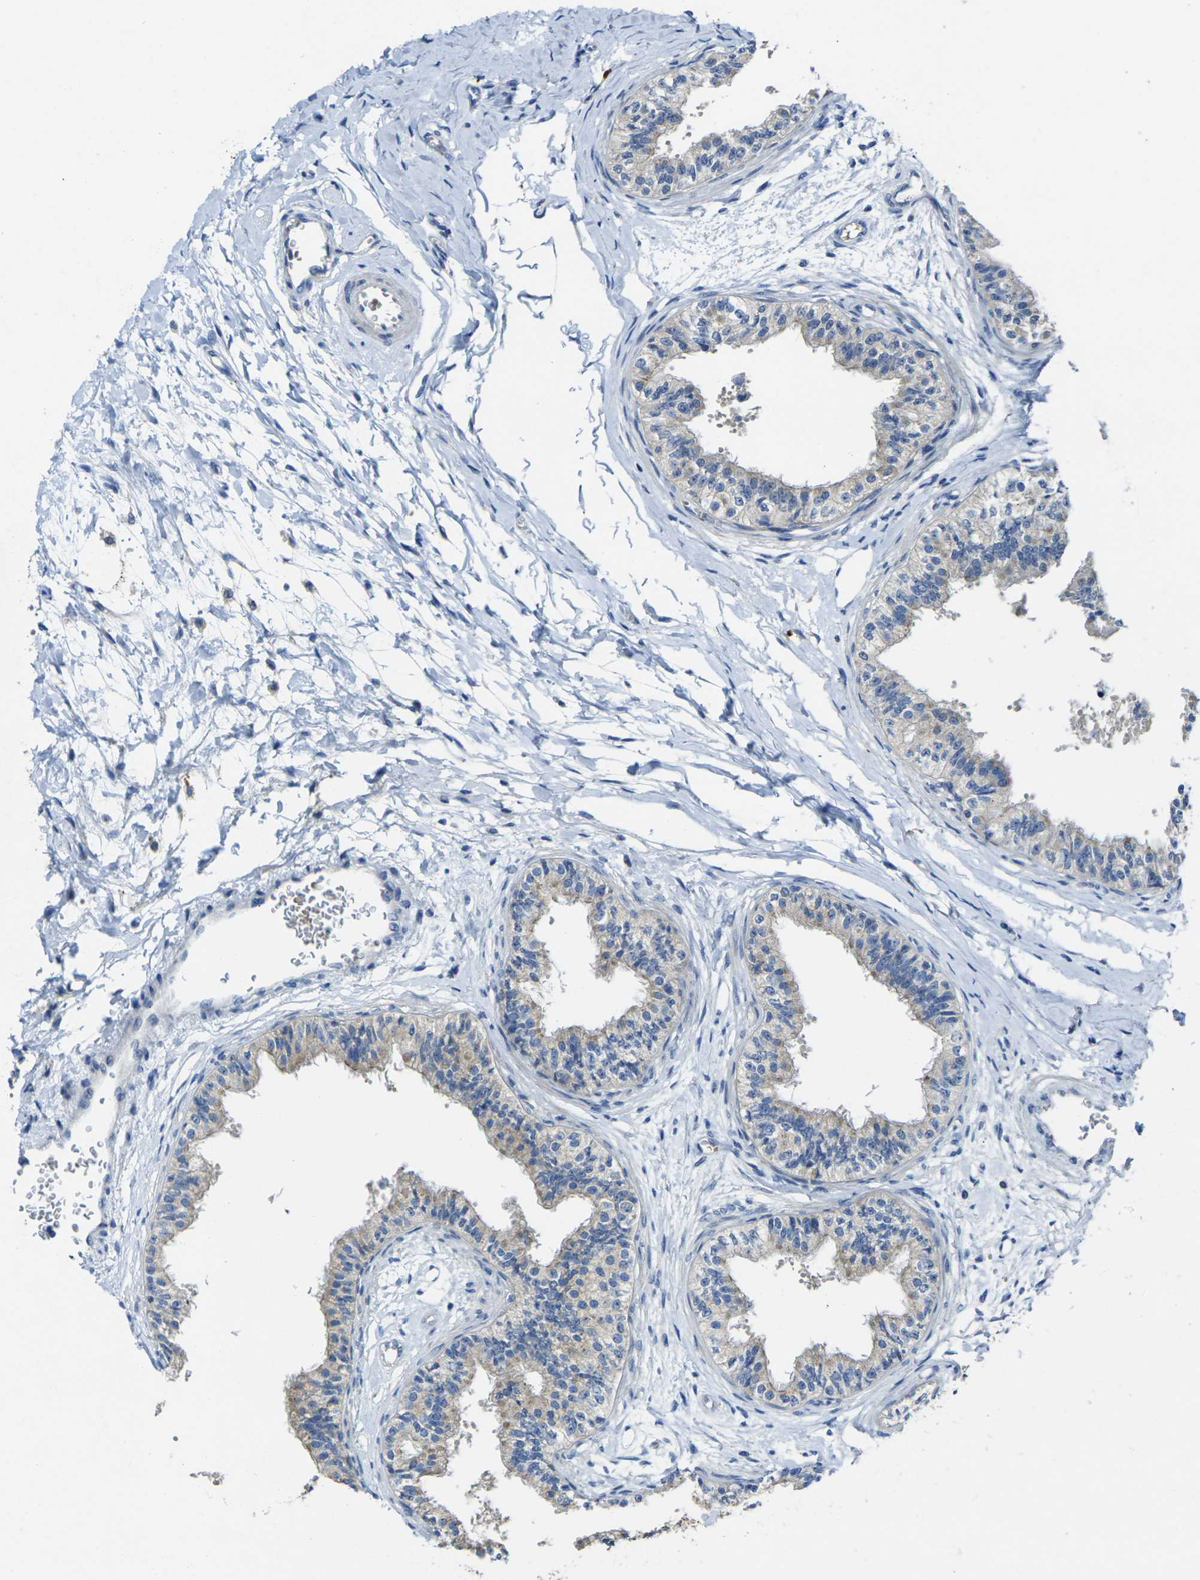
{"staining": {"intensity": "moderate", "quantity": ">75%", "location": "cytoplasmic/membranous"}, "tissue": "epididymis", "cell_type": "Glandular cells", "image_type": "normal", "snomed": [{"axis": "morphology", "description": "Normal tissue, NOS"}, {"axis": "morphology", "description": "Adenocarcinoma, metastatic, NOS"}, {"axis": "topography", "description": "Testis"}, {"axis": "topography", "description": "Epididymis"}], "caption": "Immunohistochemical staining of benign human epididymis demonstrates moderate cytoplasmic/membranous protein staining in about >75% of glandular cells.", "gene": "GNA12", "patient": {"sex": "male", "age": 26}}